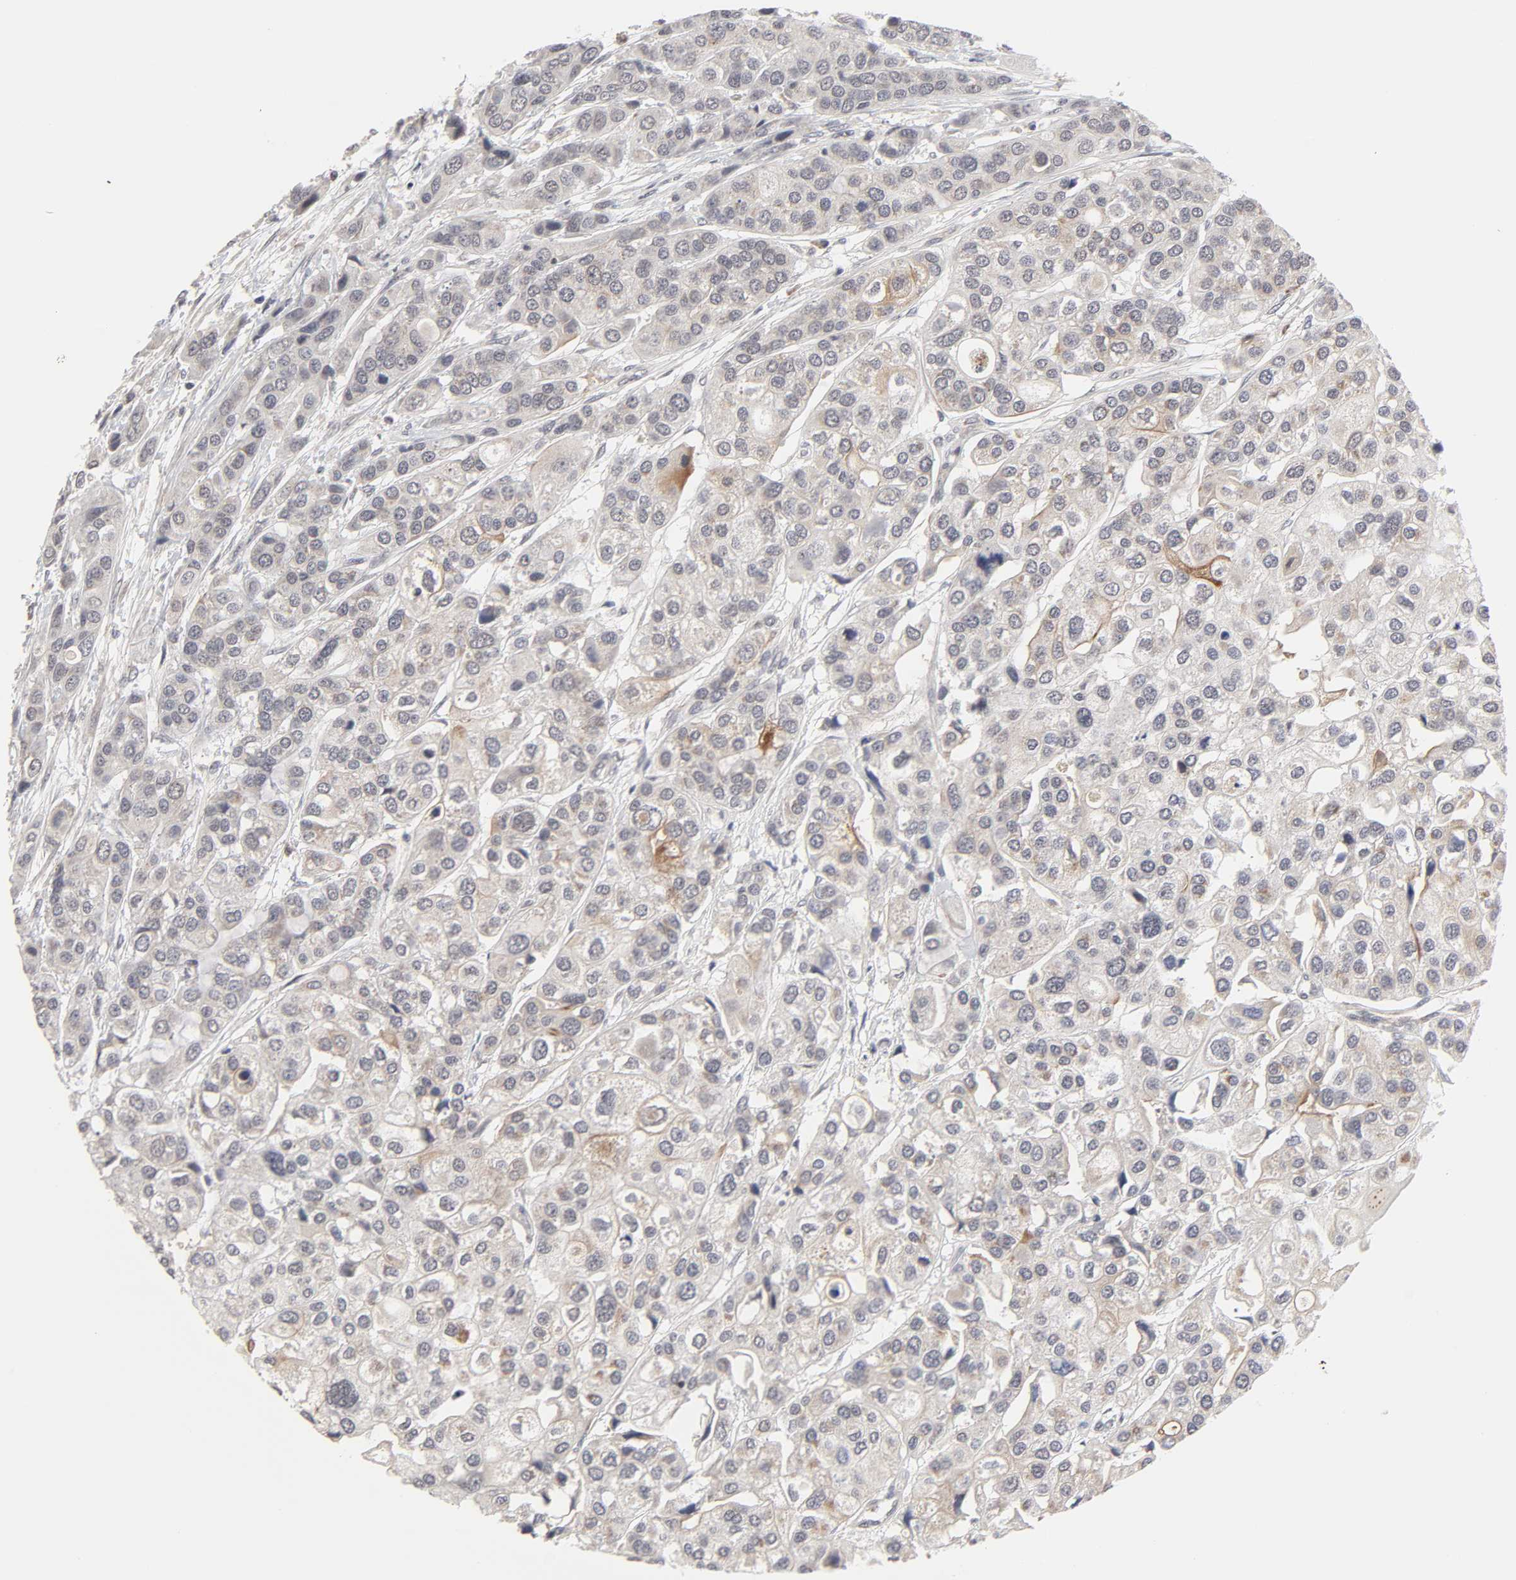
{"staining": {"intensity": "moderate", "quantity": "<25%", "location": "cytoplasmic/membranous"}, "tissue": "urothelial cancer", "cell_type": "Tumor cells", "image_type": "cancer", "snomed": [{"axis": "morphology", "description": "Urothelial carcinoma, High grade"}, {"axis": "topography", "description": "Urinary bladder"}], "caption": "This image shows urothelial carcinoma (high-grade) stained with immunohistochemistry (IHC) to label a protein in brown. The cytoplasmic/membranous of tumor cells show moderate positivity for the protein. Nuclei are counter-stained blue.", "gene": "AUH", "patient": {"sex": "female", "age": 64}}